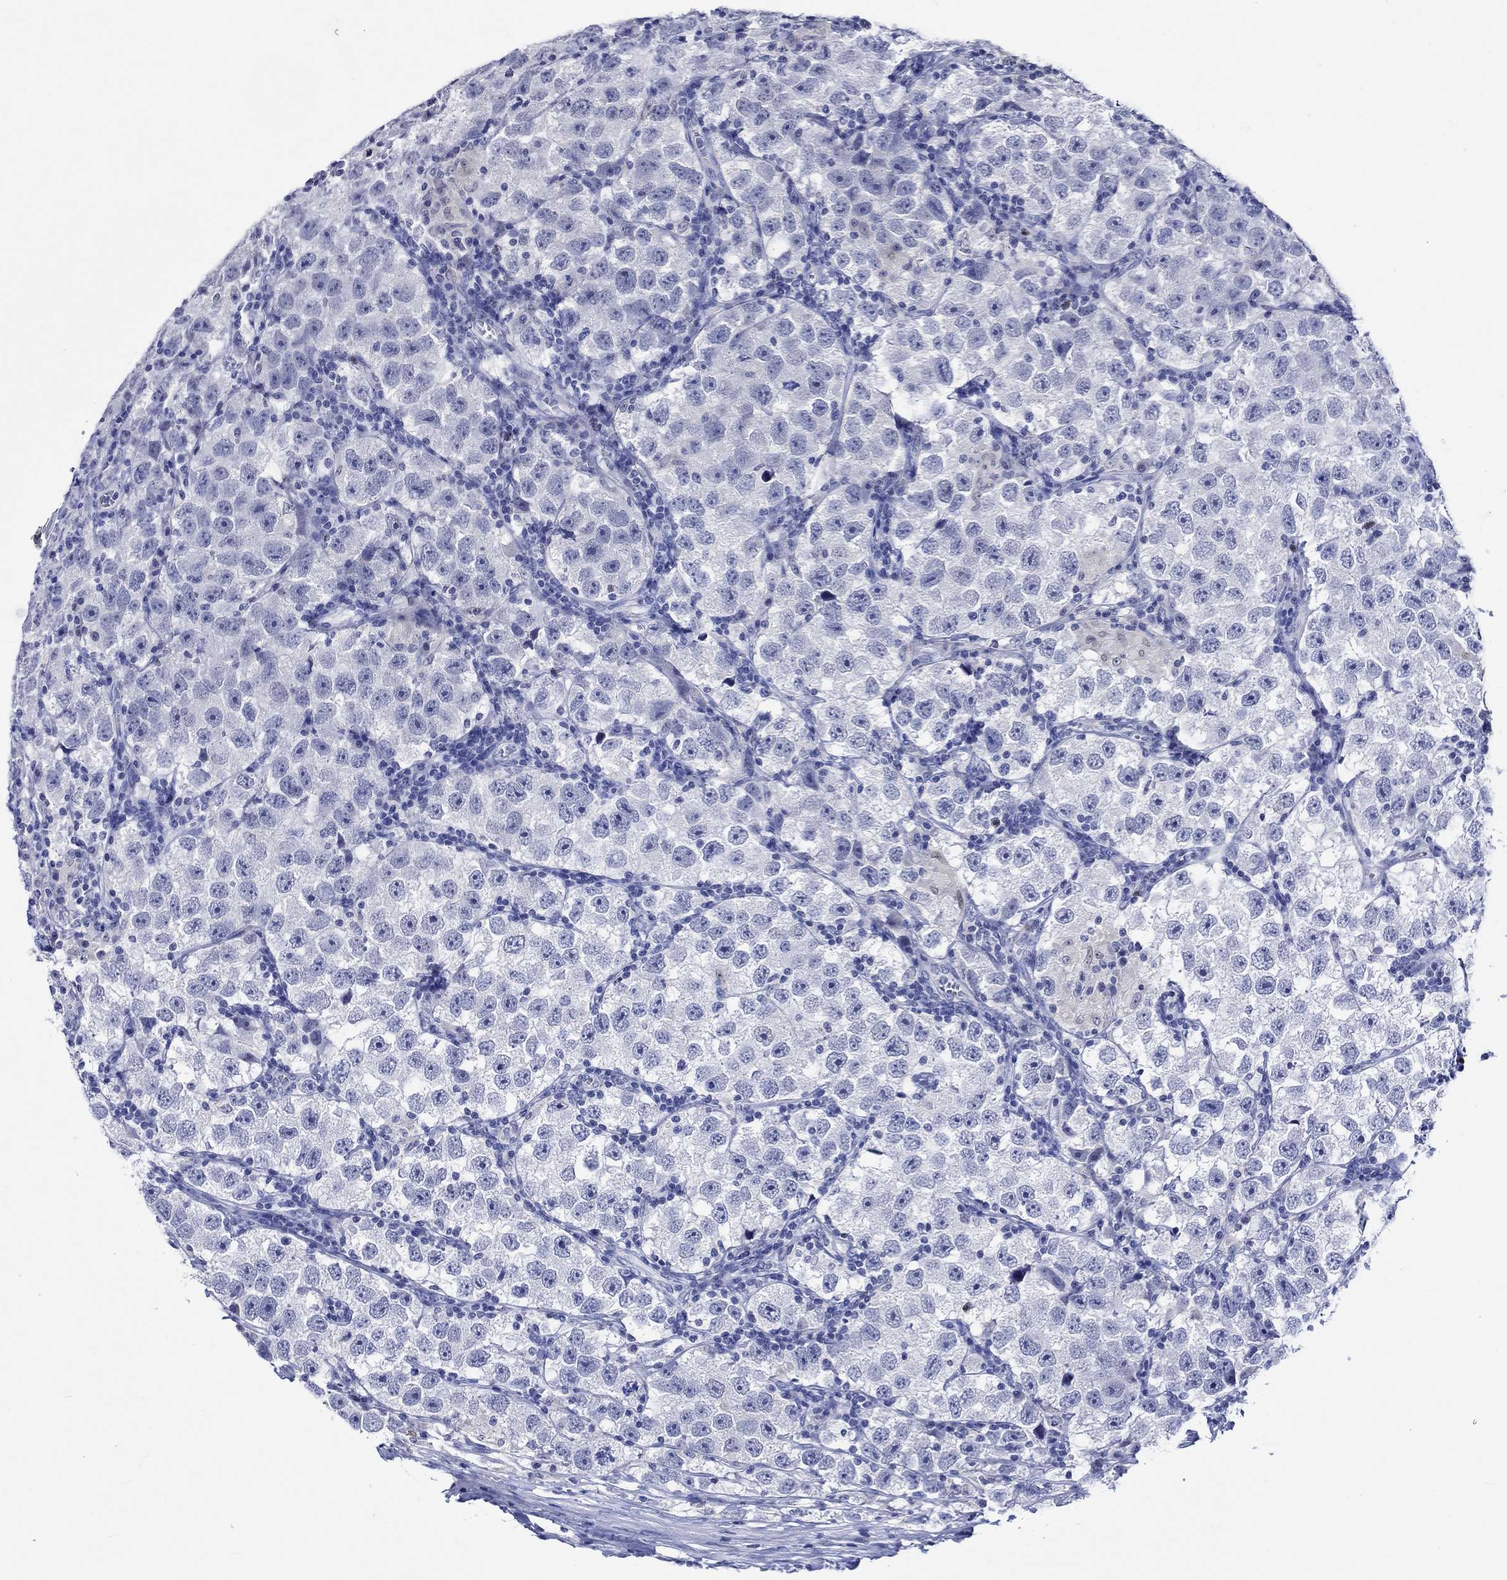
{"staining": {"intensity": "negative", "quantity": "none", "location": "none"}, "tissue": "testis cancer", "cell_type": "Tumor cells", "image_type": "cancer", "snomed": [{"axis": "morphology", "description": "Seminoma, NOS"}, {"axis": "topography", "description": "Testis"}], "caption": "High magnification brightfield microscopy of testis cancer (seminoma) stained with DAB (3,3'-diaminobenzidine) (brown) and counterstained with hematoxylin (blue): tumor cells show no significant staining.", "gene": "KLHL35", "patient": {"sex": "male", "age": 26}}